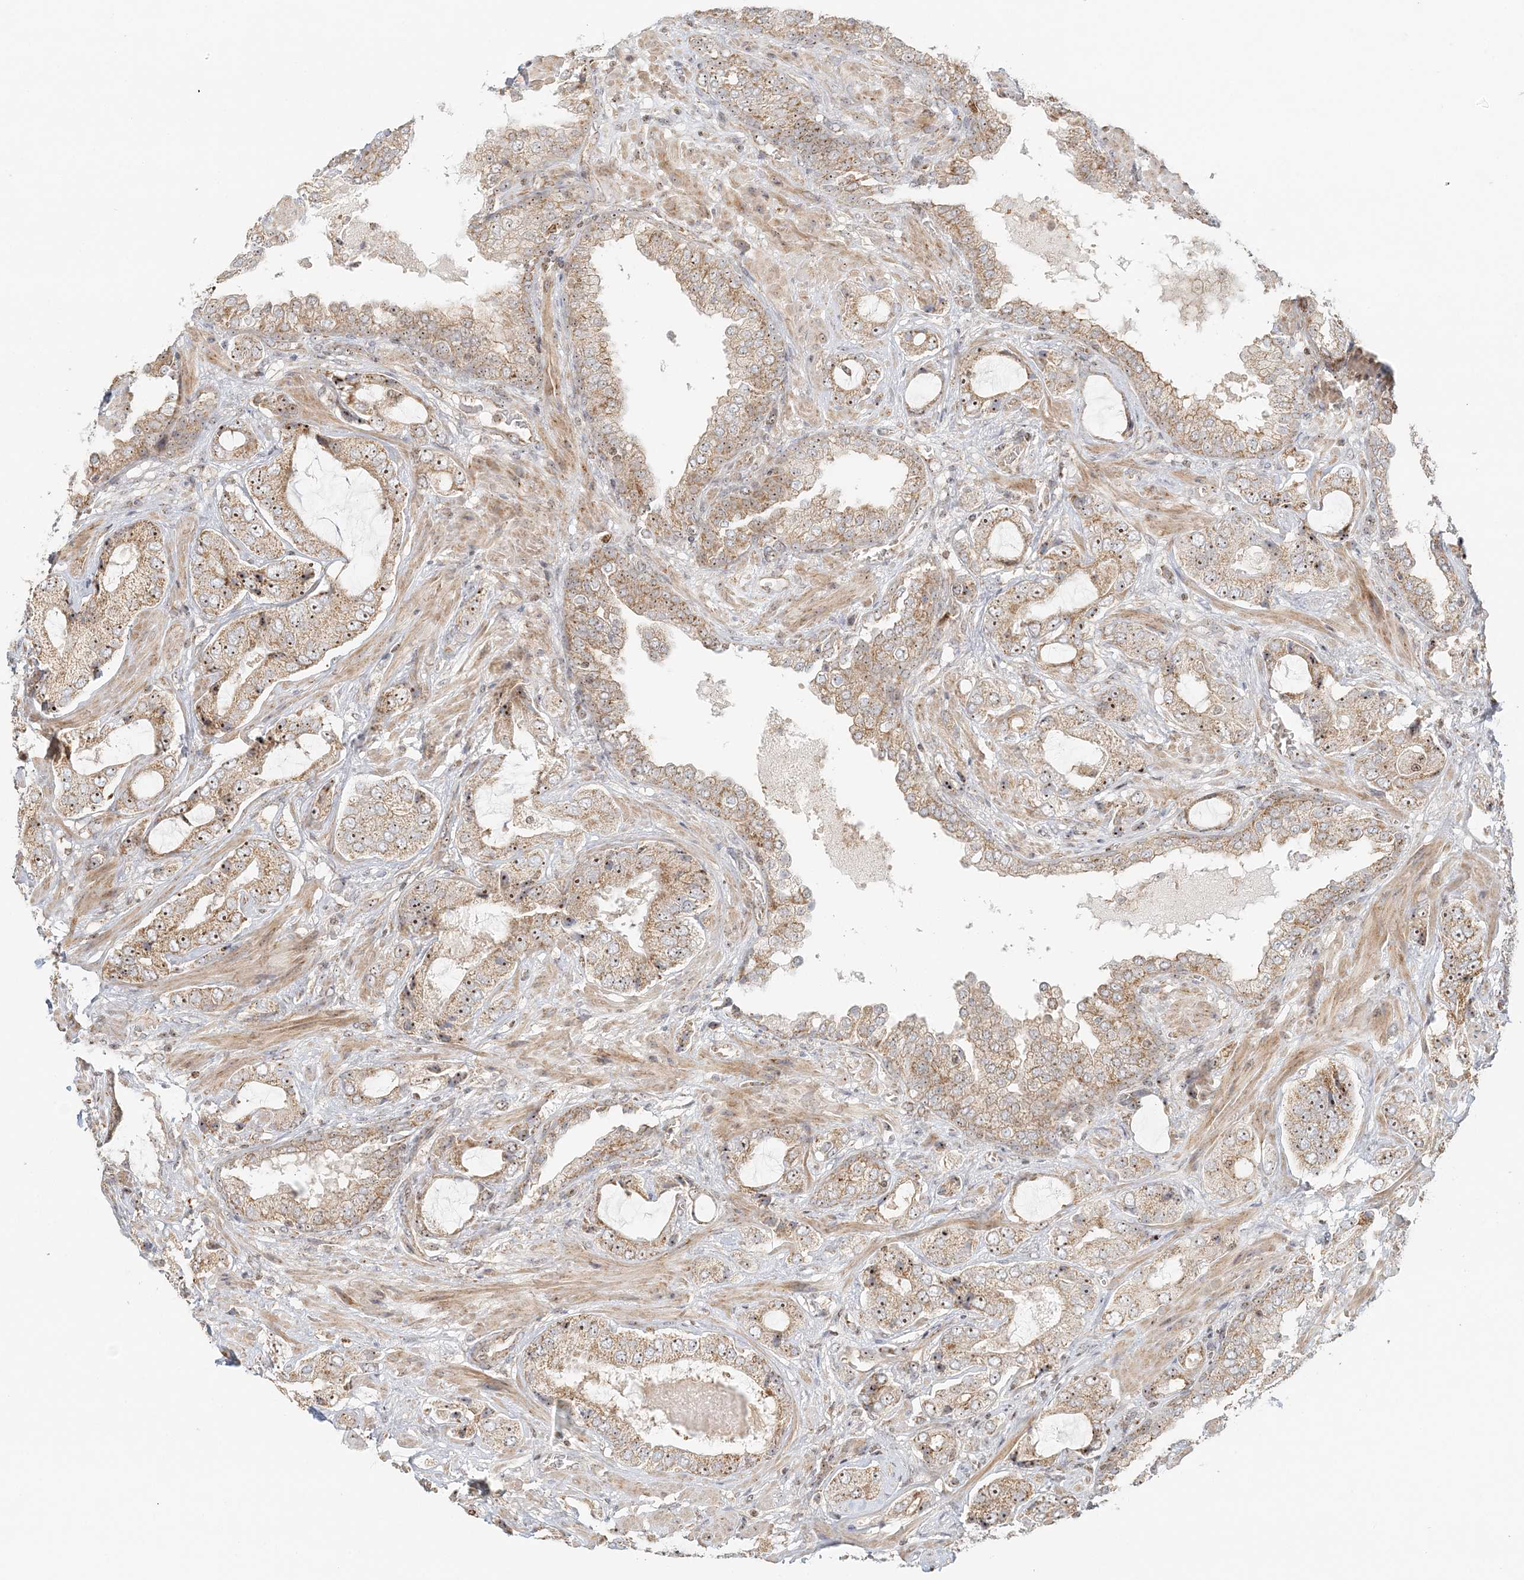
{"staining": {"intensity": "moderate", "quantity": ">75%", "location": "cytoplasmic/membranous,nuclear"}, "tissue": "prostate cancer", "cell_type": "Tumor cells", "image_type": "cancer", "snomed": [{"axis": "morphology", "description": "Normal tissue, NOS"}, {"axis": "morphology", "description": "Adenocarcinoma, High grade"}, {"axis": "topography", "description": "Prostate"}, {"axis": "topography", "description": "Peripheral nerve tissue"}], "caption": "Protein expression by IHC demonstrates moderate cytoplasmic/membranous and nuclear expression in approximately >75% of tumor cells in adenocarcinoma (high-grade) (prostate).", "gene": "UBE2F", "patient": {"sex": "male", "age": 59}}